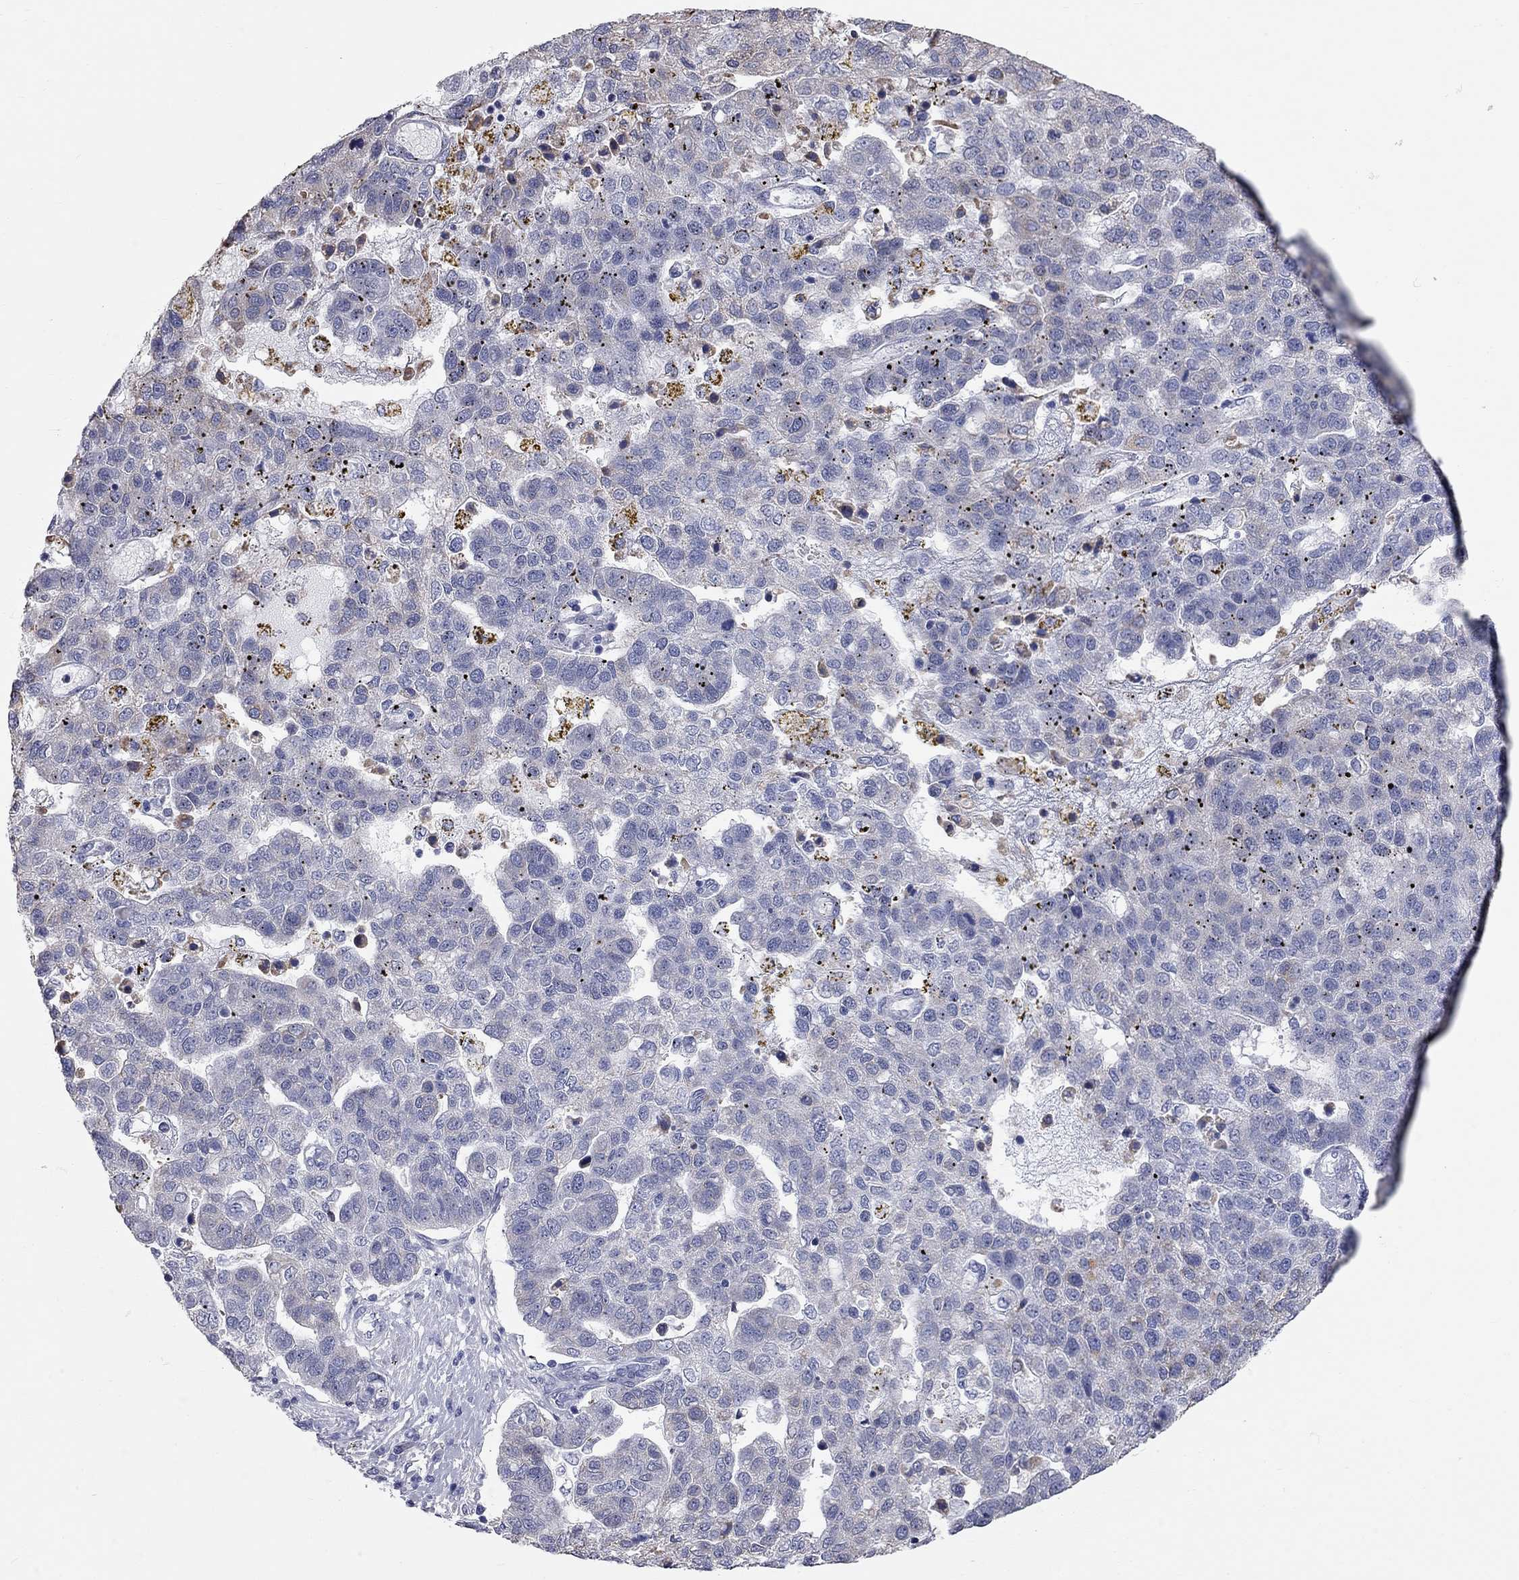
{"staining": {"intensity": "negative", "quantity": "none", "location": "none"}, "tissue": "pancreatic cancer", "cell_type": "Tumor cells", "image_type": "cancer", "snomed": [{"axis": "morphology", "description": "Adenocarcinoma, NOS"}, {"axis": "topography", "description": "Pancreas"}], "caption": "Tumor cells show no significant expression in pancreatic cancer. (DAB immunohistochemistry with hematoxylin counter stain).", "gene": "XAGE2", "patient": {"sex": "female", "age": 61}}